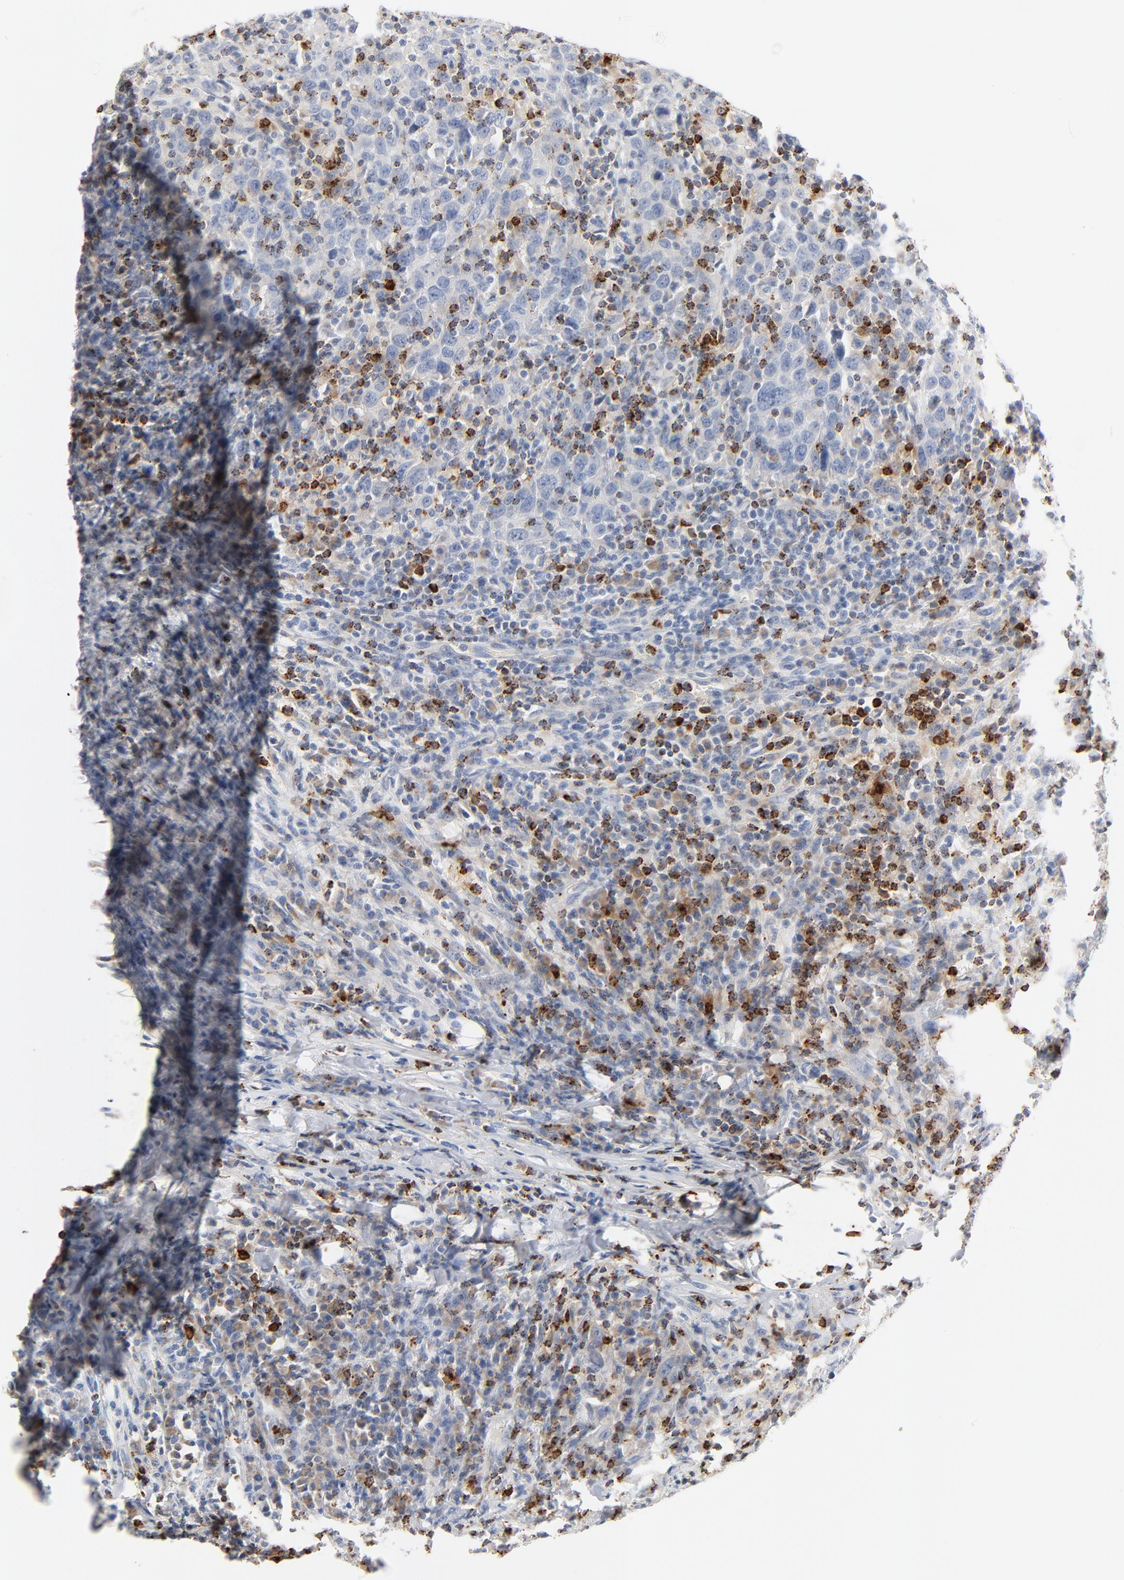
{"staining": {"intensity": "negative", "quantity": "none", "location": "none"}, "tissue": "urothelial cancer", "cell_type": "Tumor cells", "image_type": "cancer", "snomed": [{"axis": "morphology", "description": "Urothelial carcinoma, High grade"}, {"axis": "topography", "description": "Urinary bladder"}], "caption": "This is an immunohistochemistry histopathology image of urothelial carcinoma (high-grade). There is no staining in tumor cells.", "gene": "GZMB", "patient": {"sex": "male", "age": 61}}